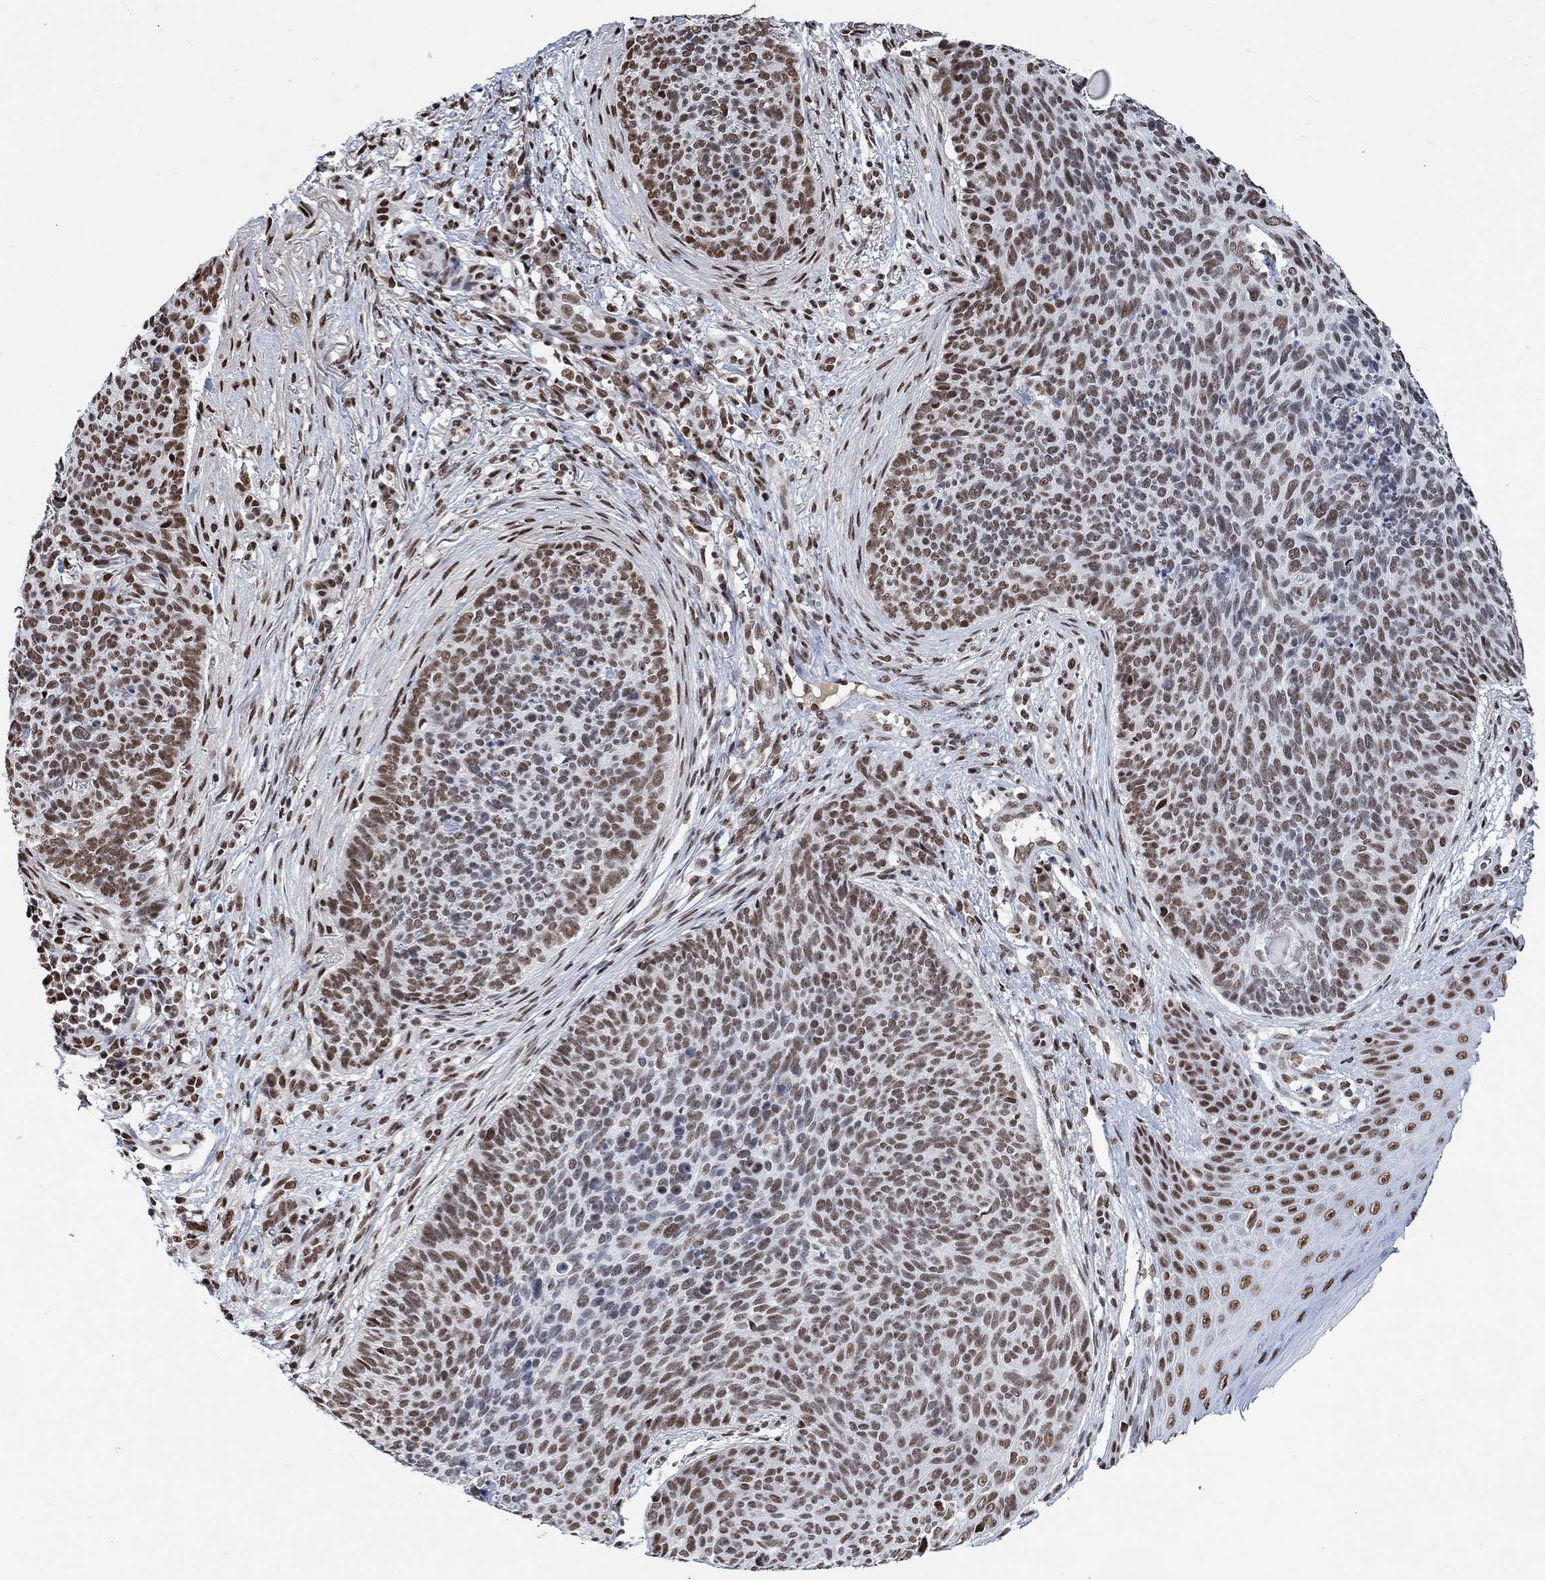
{"staining": {"intensity": "moderate", "quantity": ">75%", "location": "nuclear"}, "tissue": "skin cancer", "cell_type": "Tumor cells", "image_type": "cancer", "snomed": [{"axis": "morphology", "description": "Basal cell carcinoma"}, {"axis": "topography", "description": "Skin"}], "caption": "The micrograph exhibits staining of skin cancer, revealing moderate nuclear protein positivity (brown color) within tumor cells. The protein of interest is shown in brown color, while the nuclei are stained blue.", "gene": "USP39", "patient": {"sex": "male", "age": 64}}